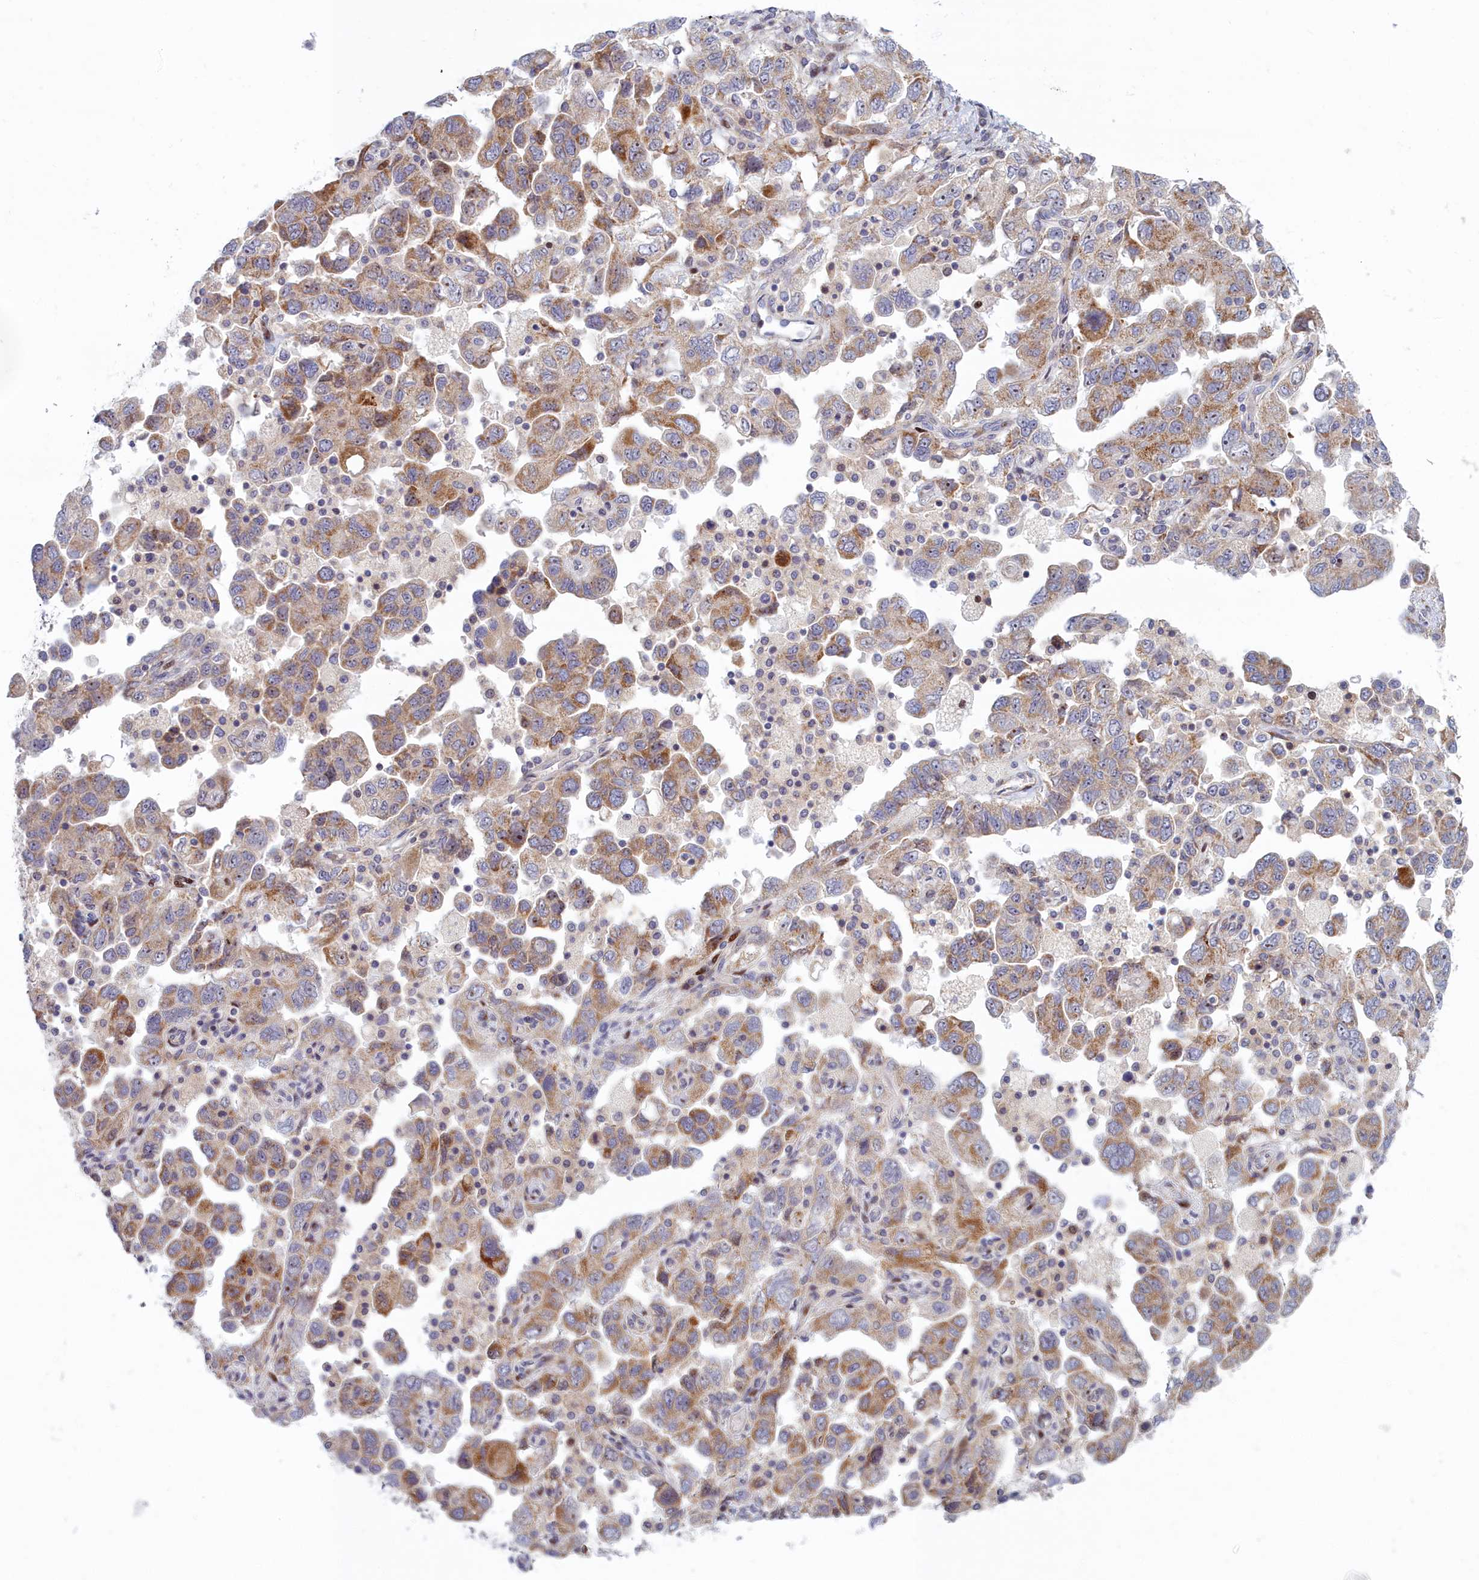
{"staining": {"intensity": "moderate", "quantity": "25%-75%", "location": "cytoplasmic/membranous"}, "tissue": "ovarian cancer", "cell_type": "Tumor cells", "image_type": "cancer", "snomed": [{"axis": "morphology", "description": "Carcinoma, NOS"}, {"axis": "morphology", "description": "Cystadenocarcinoma, serous, NOS"}, {"axis": "topography", "description": "Ovary"}], "caption": "A high-resolution histopathology image shows immunohistochemistry (IHC) staining of ovarian carcinoma, which exhibits moderate cytoplasmic/membranous positivity in approximately 25%-75% of tumor cells. (brown staining indicates protein expression, while blue staining denotes nuclei).", "gene": "C15orf40", "patient": {"sex": "female", "age": 69}}